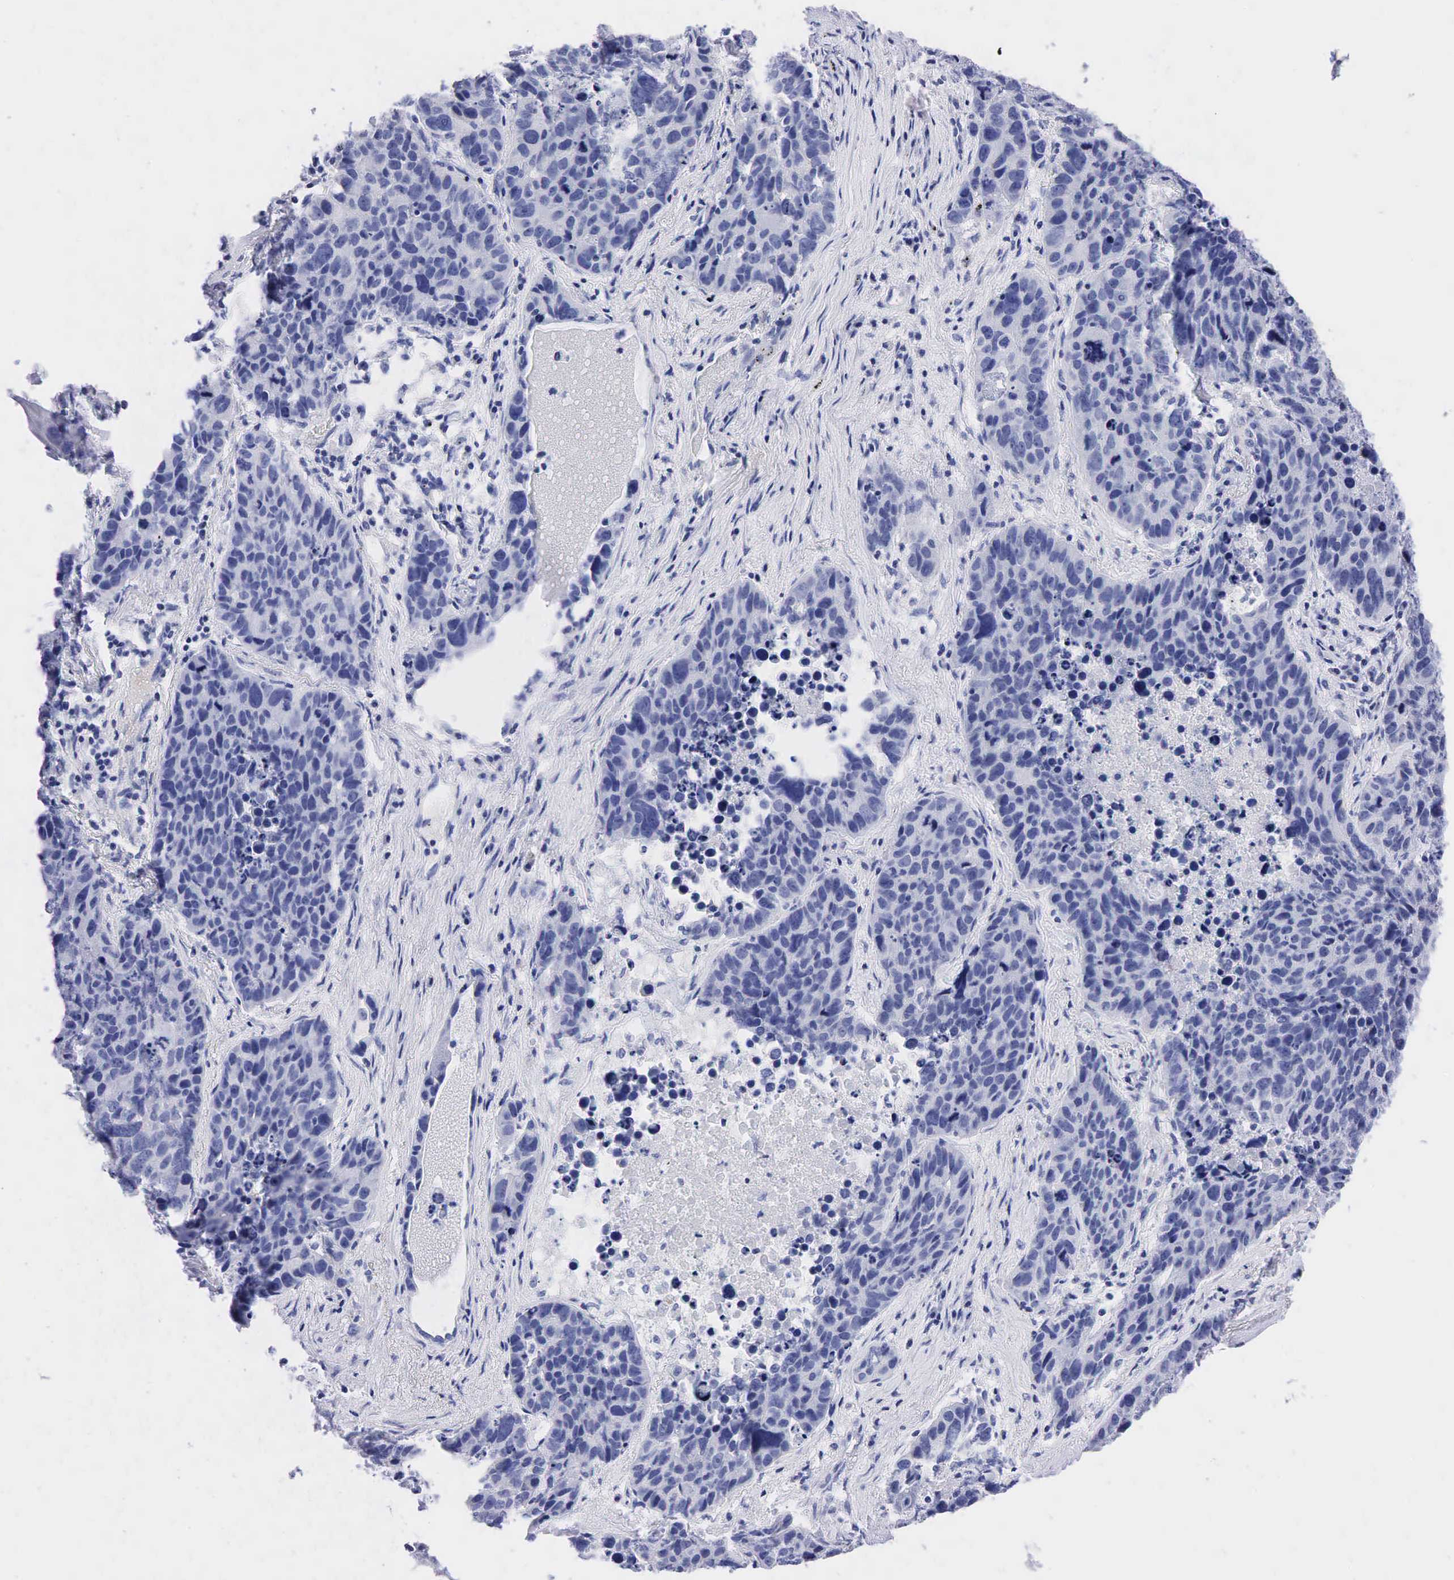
{"staining": {"intensity": "negative", "quantity": "none", "location": "none"}, "tissue": "lung cancer", "cell_type": "Tumor cells", "image_type": "cancer", "snomed": [{"axis": "morphology", "description": "Carcinoid, malignant, NOS"}, {"axis": "topography", "description": "Lung"}], "caption": "Malignant carcinoid (lung) stained for a protein using IHC displays no positivity tumor cells.", "gene": "SST", "patient": {"sex": "male", "age": 60}}